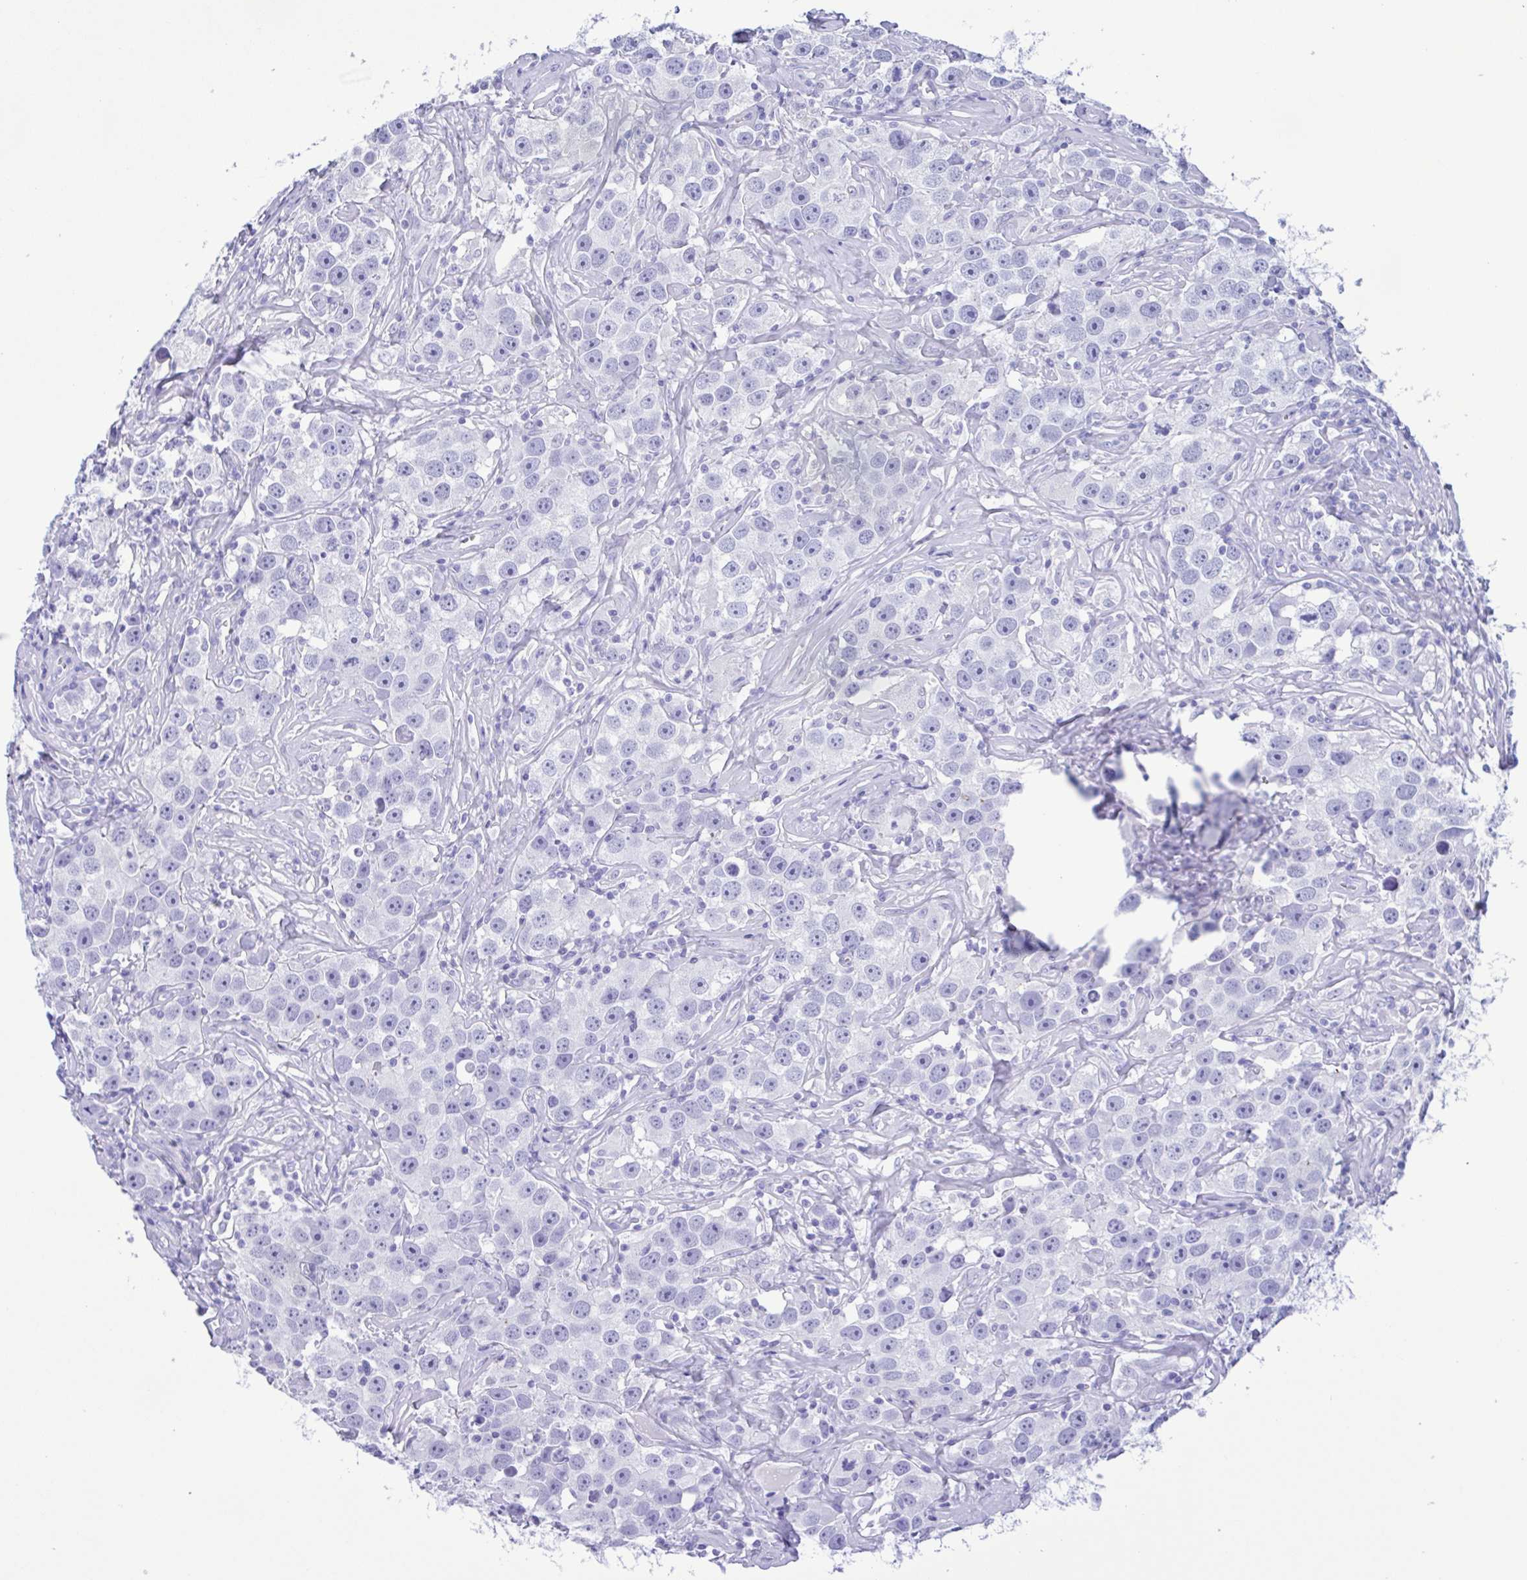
{"staining": {"intensity": "negative", "quantity": "none", "location": "none"}, "tissue": "testis cancer", "cell_type": "Tumor cells", "image_type": "cancer", "snomed": [{"axis": "morphology", "description": "Seminoma, NOS"}, {"axis": "topography", "description": "Testis"}], "caption": "An image of human testis seminoma is negative for staining in tumor cells.", "gene": "TSPY2", "patient": {"sex": "male", "age": 49}}